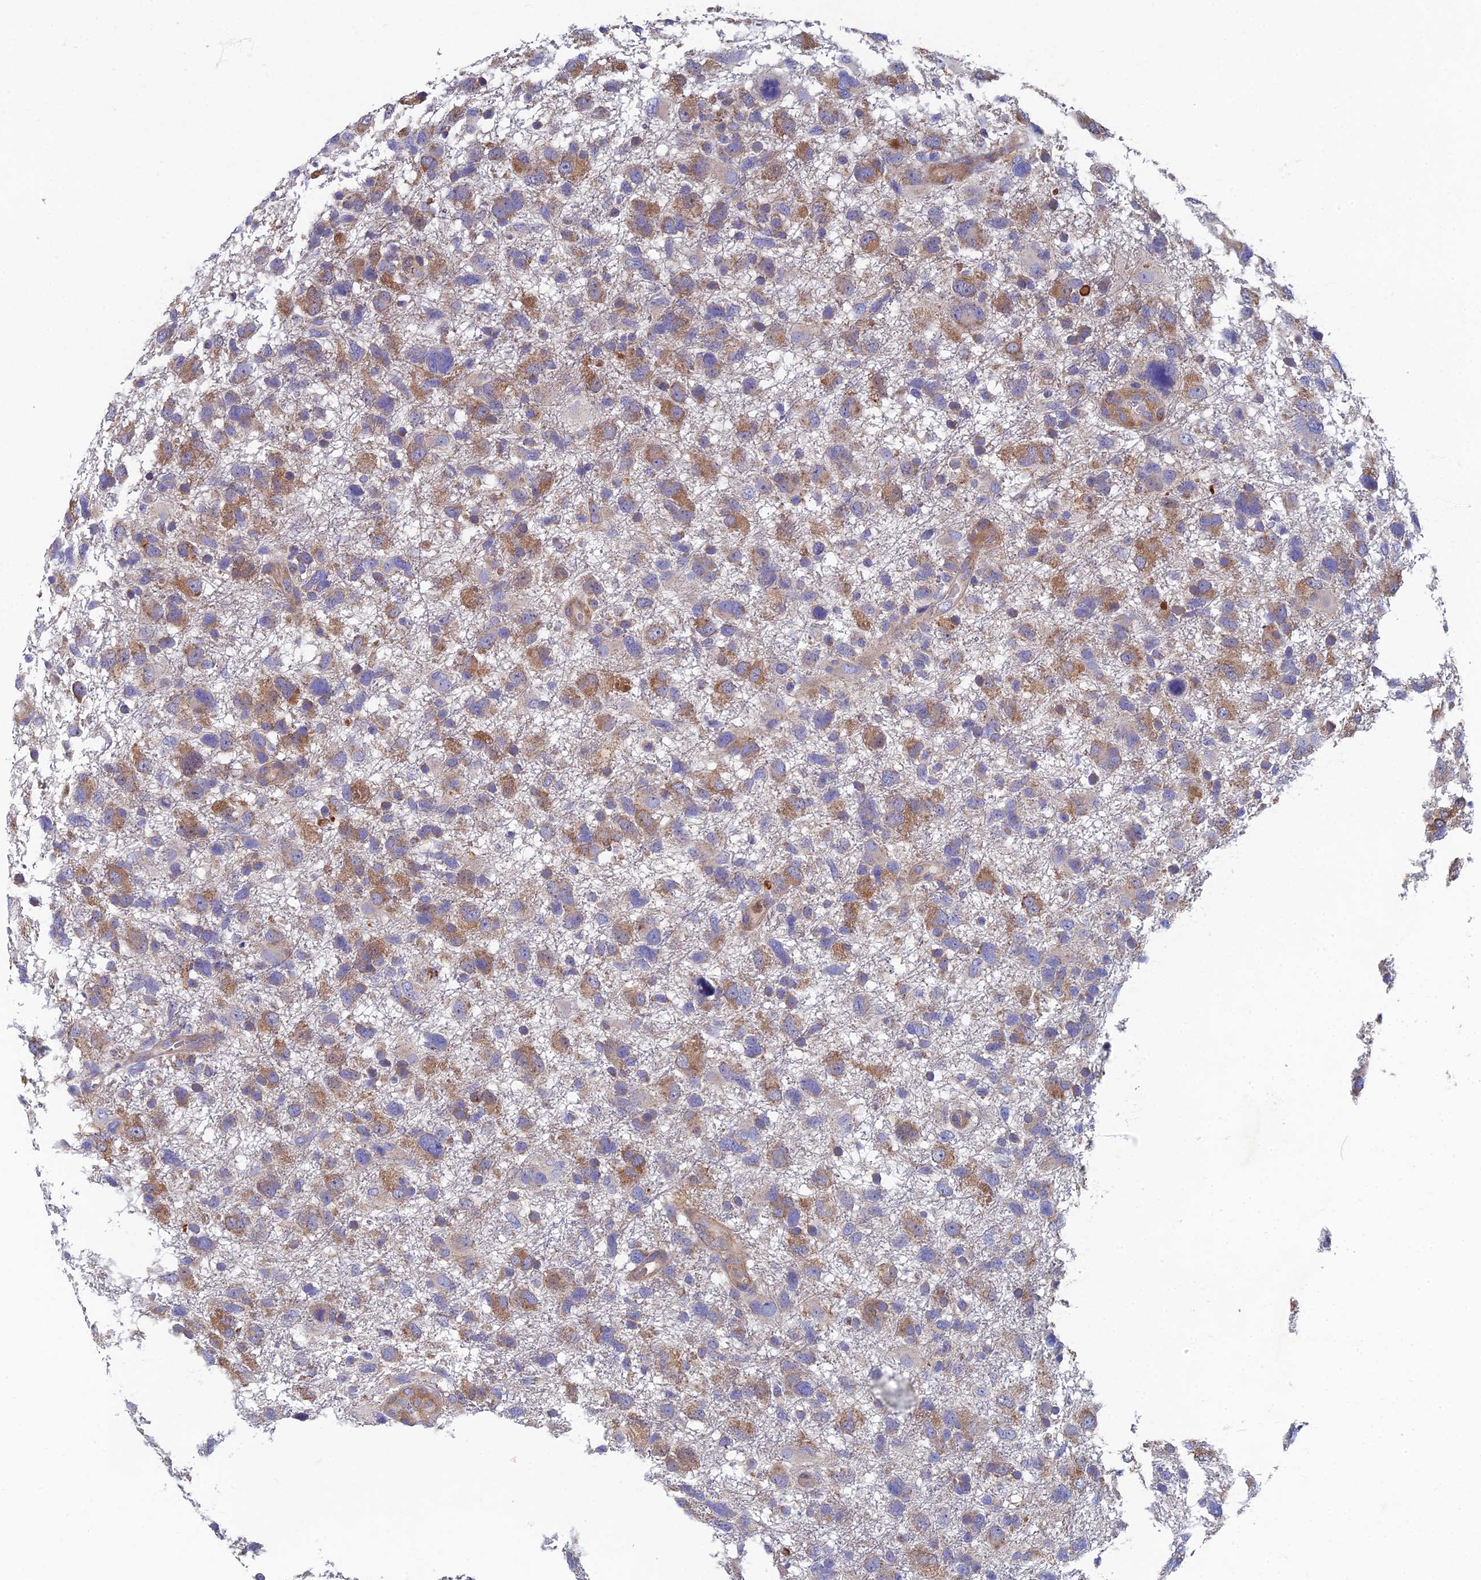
{"staining": {"intensity": "moderate", "quantity": "25%-75%", "location": "cytoplasmic/membranous"}, "tissue": "glioma", "cell_type": "Tumor cells", "image_type": "cancer", "snomed": [{"axis": "morphology", "description": "Glioma, malignant, High grade"}, {"axis": "topography", "description": "Brain"}], "caption": "Glioma stained with IHC exhibits moderate cytoplasmic/membranous positivity in about 25%-75% of tumor cells.", "gene": "RNASEK", "patient": {"sex": "male", "age": 61}}